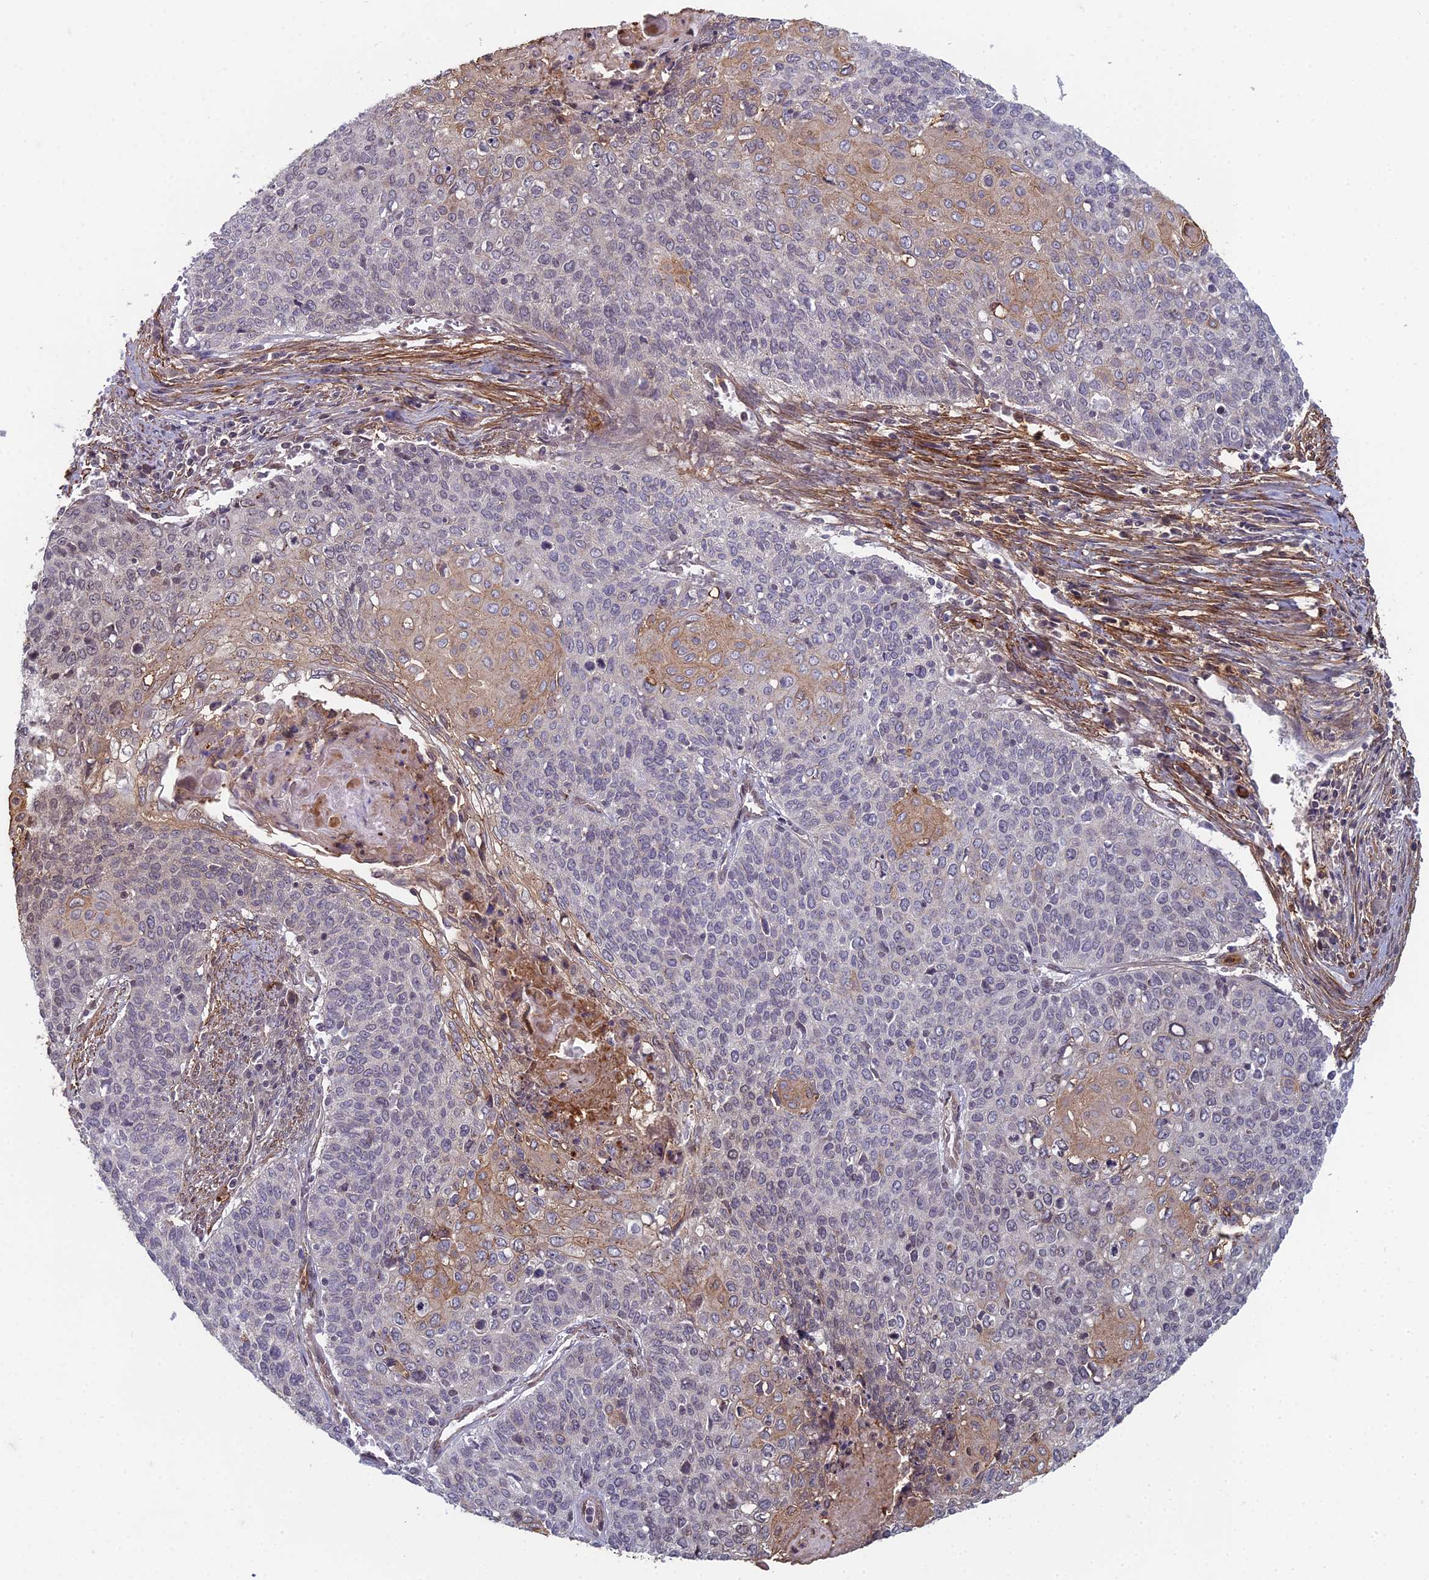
{"staining": {"intensity": "weak", "quantity": "25%-75%", "location": "cytoplasmic/membranous,nuclear"}, "tissue": "cervical cancer", "cell_type": "Tumor cells", "image_type": "cancer", "snomed": [{"axis": "morphology", "description": "Squamous cell carcinoma, NOS"}, {"axis": "topography", "description": "Cervix"}], "caption": "The micrograph shows staining of cervical cancer (squamous cell carcinoma), revealing weak cytoplasmic/membranous and nuclear protein expression (brown color) within tumor cells.", "gene": "ZNF626", "patient": {"sex": "female", "age": 39}}